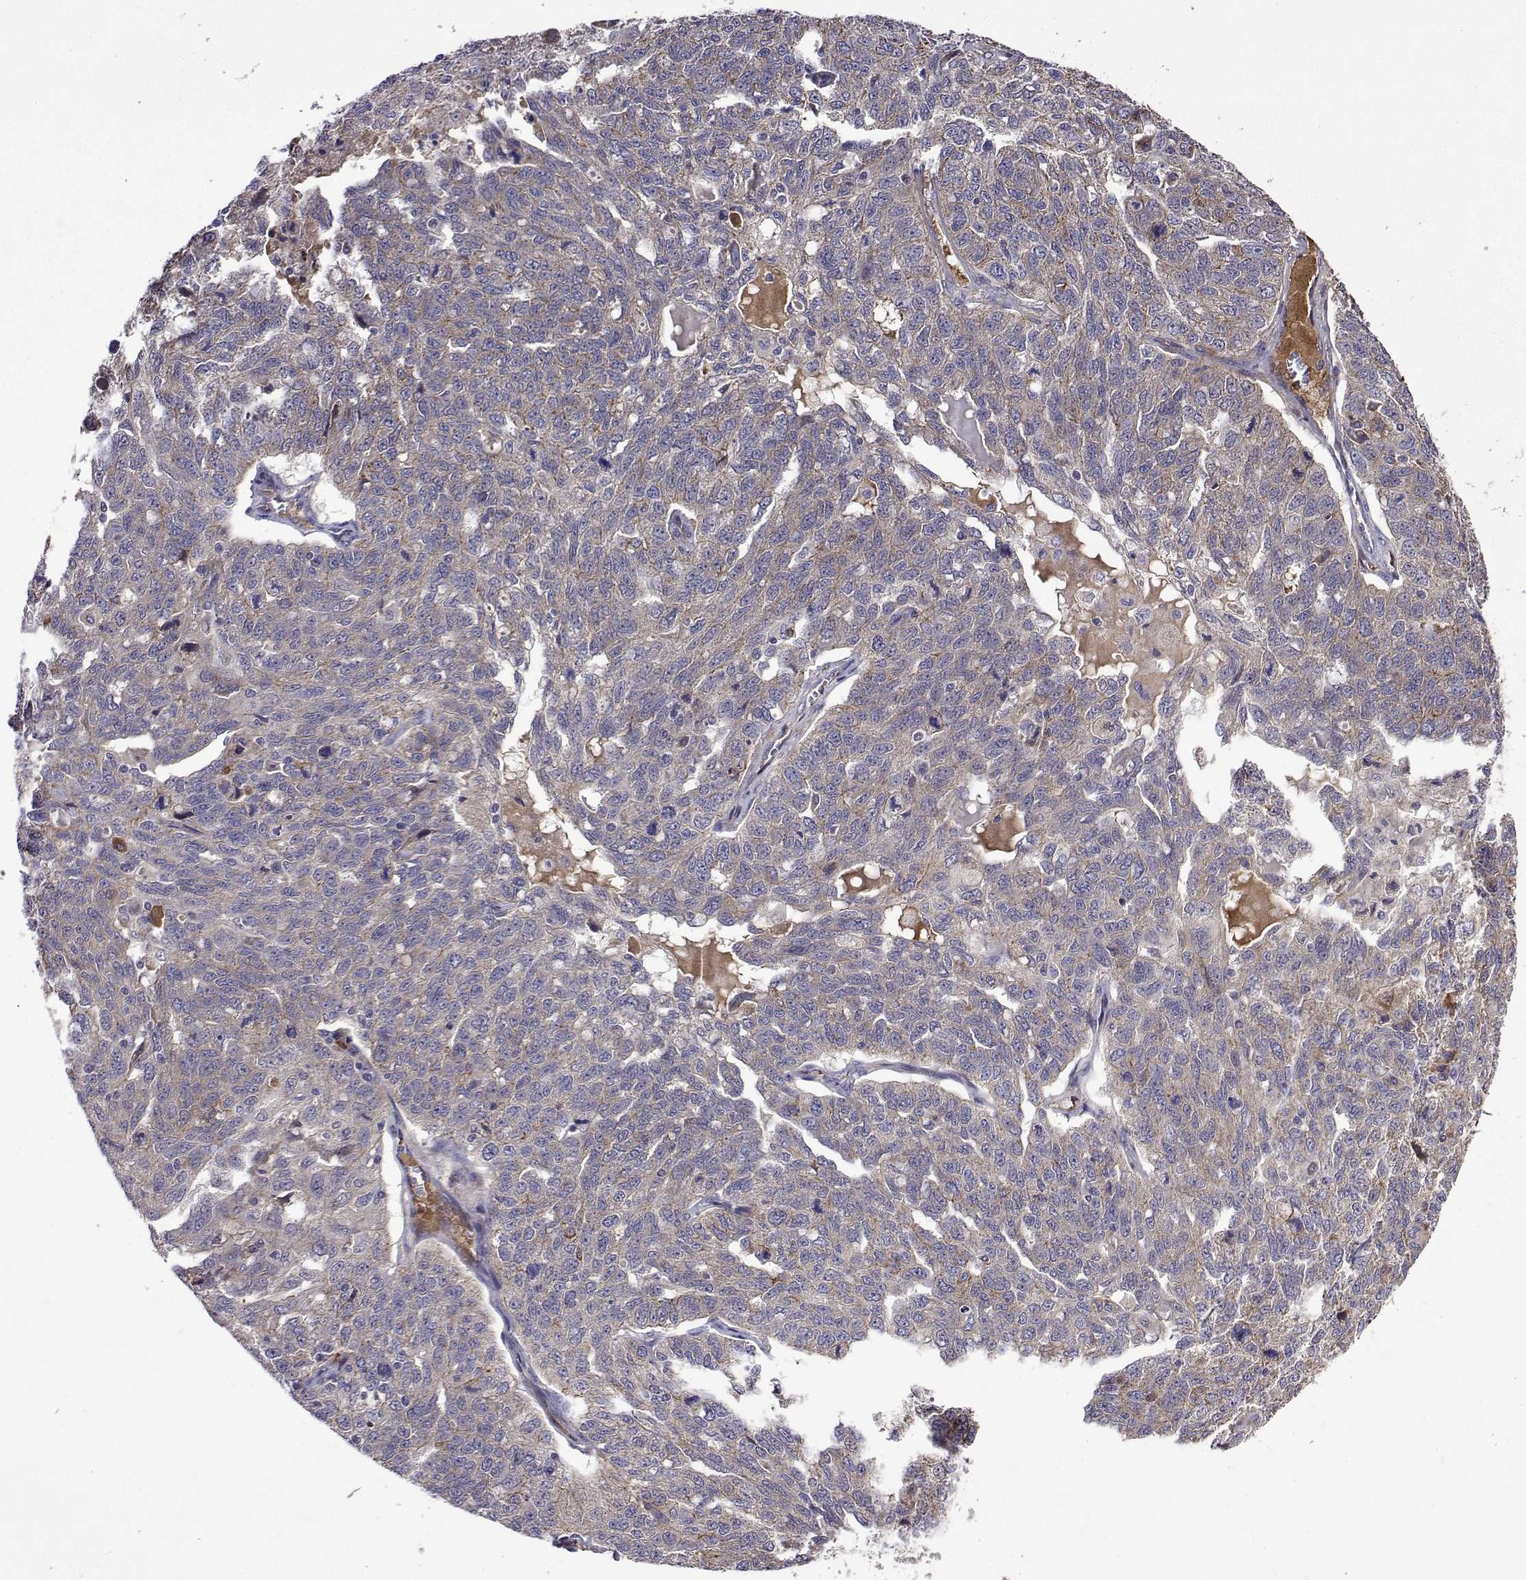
{"staining": {"intensity": "negative", "quantity": "none", "location": "none"}, "tissue": "ovarian cancer", "cell_type": "Tumor cells", "image_type": "cancer", "snomed": [{"axis": "morphology", "description": "Cystadenocarcinoma, serous, NOS"}, {"axis": "topography", "description": "Ovary"}], "caption": "DAB immunohistochemical staining of human serous cystadenocarcinoma (ovarian) reveals no significant staining in tumor cells.", "gene": "TARBP2", "patient": {"sex": "female", "age": 71}}